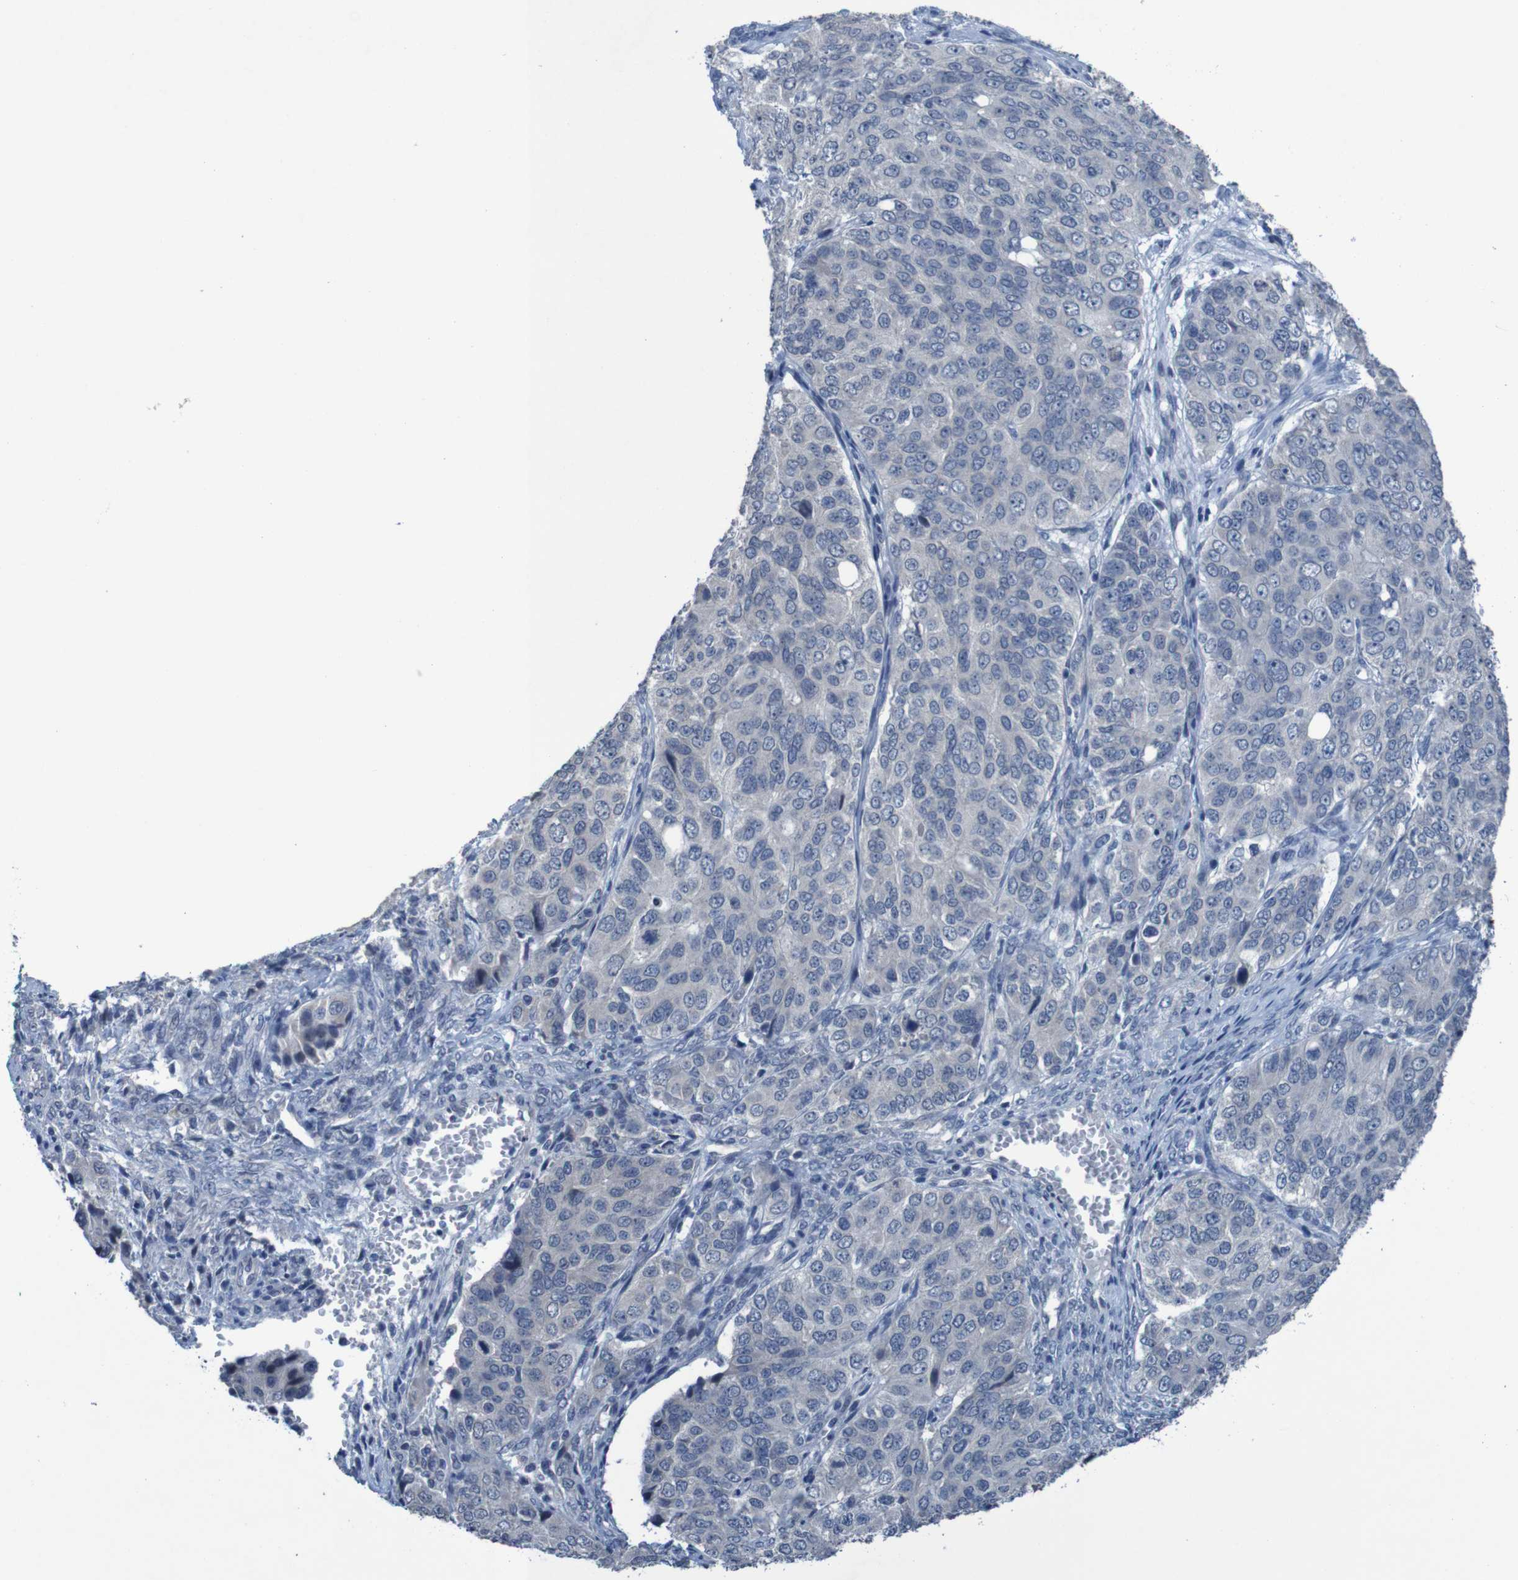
{"staining": {"intensity": "negative", "quantity": "none", "location": "none"}, "tissue": "ovarian cancer", "cell_type": "Tumor cells", "image_type": "cancer", "snomed": [{"axis": "morphology", "description": "Carcinoma, endometroid"}, {"axis": "topography", "description": "Ovary"}], "caption": "The photomicrograph shows no staining of tumor cells in ovarian endometroid carcinoma.", "gene": "CLDN18", "patient": {"sex": "female", "age": 51}}